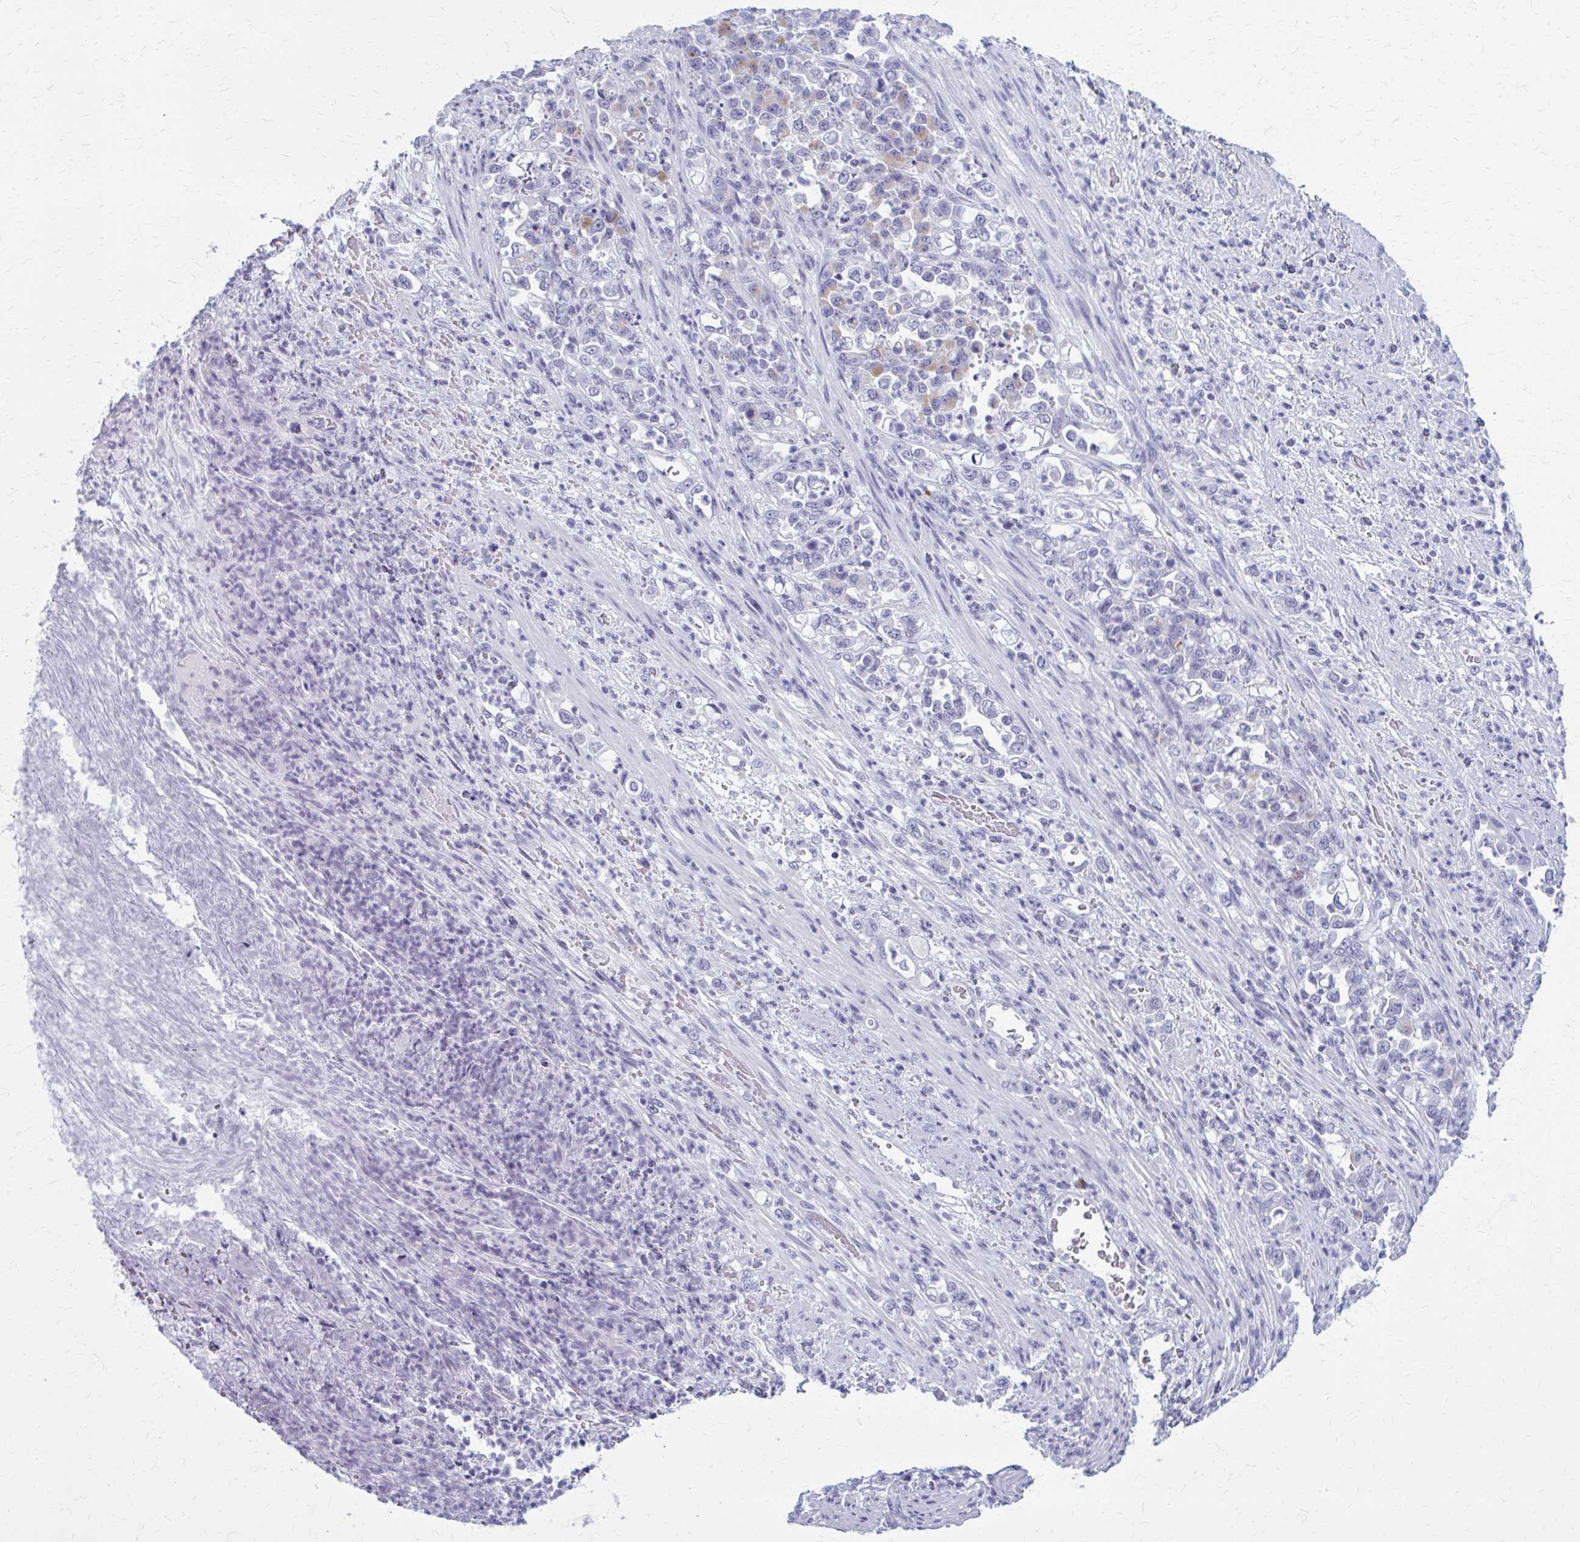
{"staining": {"intensity": "negative", "quantity": "none", "location": "none"}, "tissue": "stomach cancer", "cell_type": "Tumor cells", "image_type": "cancer", "snomed": [{"axis": "morphology", "description": "Normal tissue, NOS"}, {"axis": "morphology", "description": "Adenocarcinoma, NOS"}, {"axis": "topography", "description": "Stomach"}], "caption": "This is an immunohistochemistry histopathology image of human stomach cancer. There is no expression in tumor cells.", "gene": "ZDHHC7", "patient": {"sex": "female", "age": 79}}